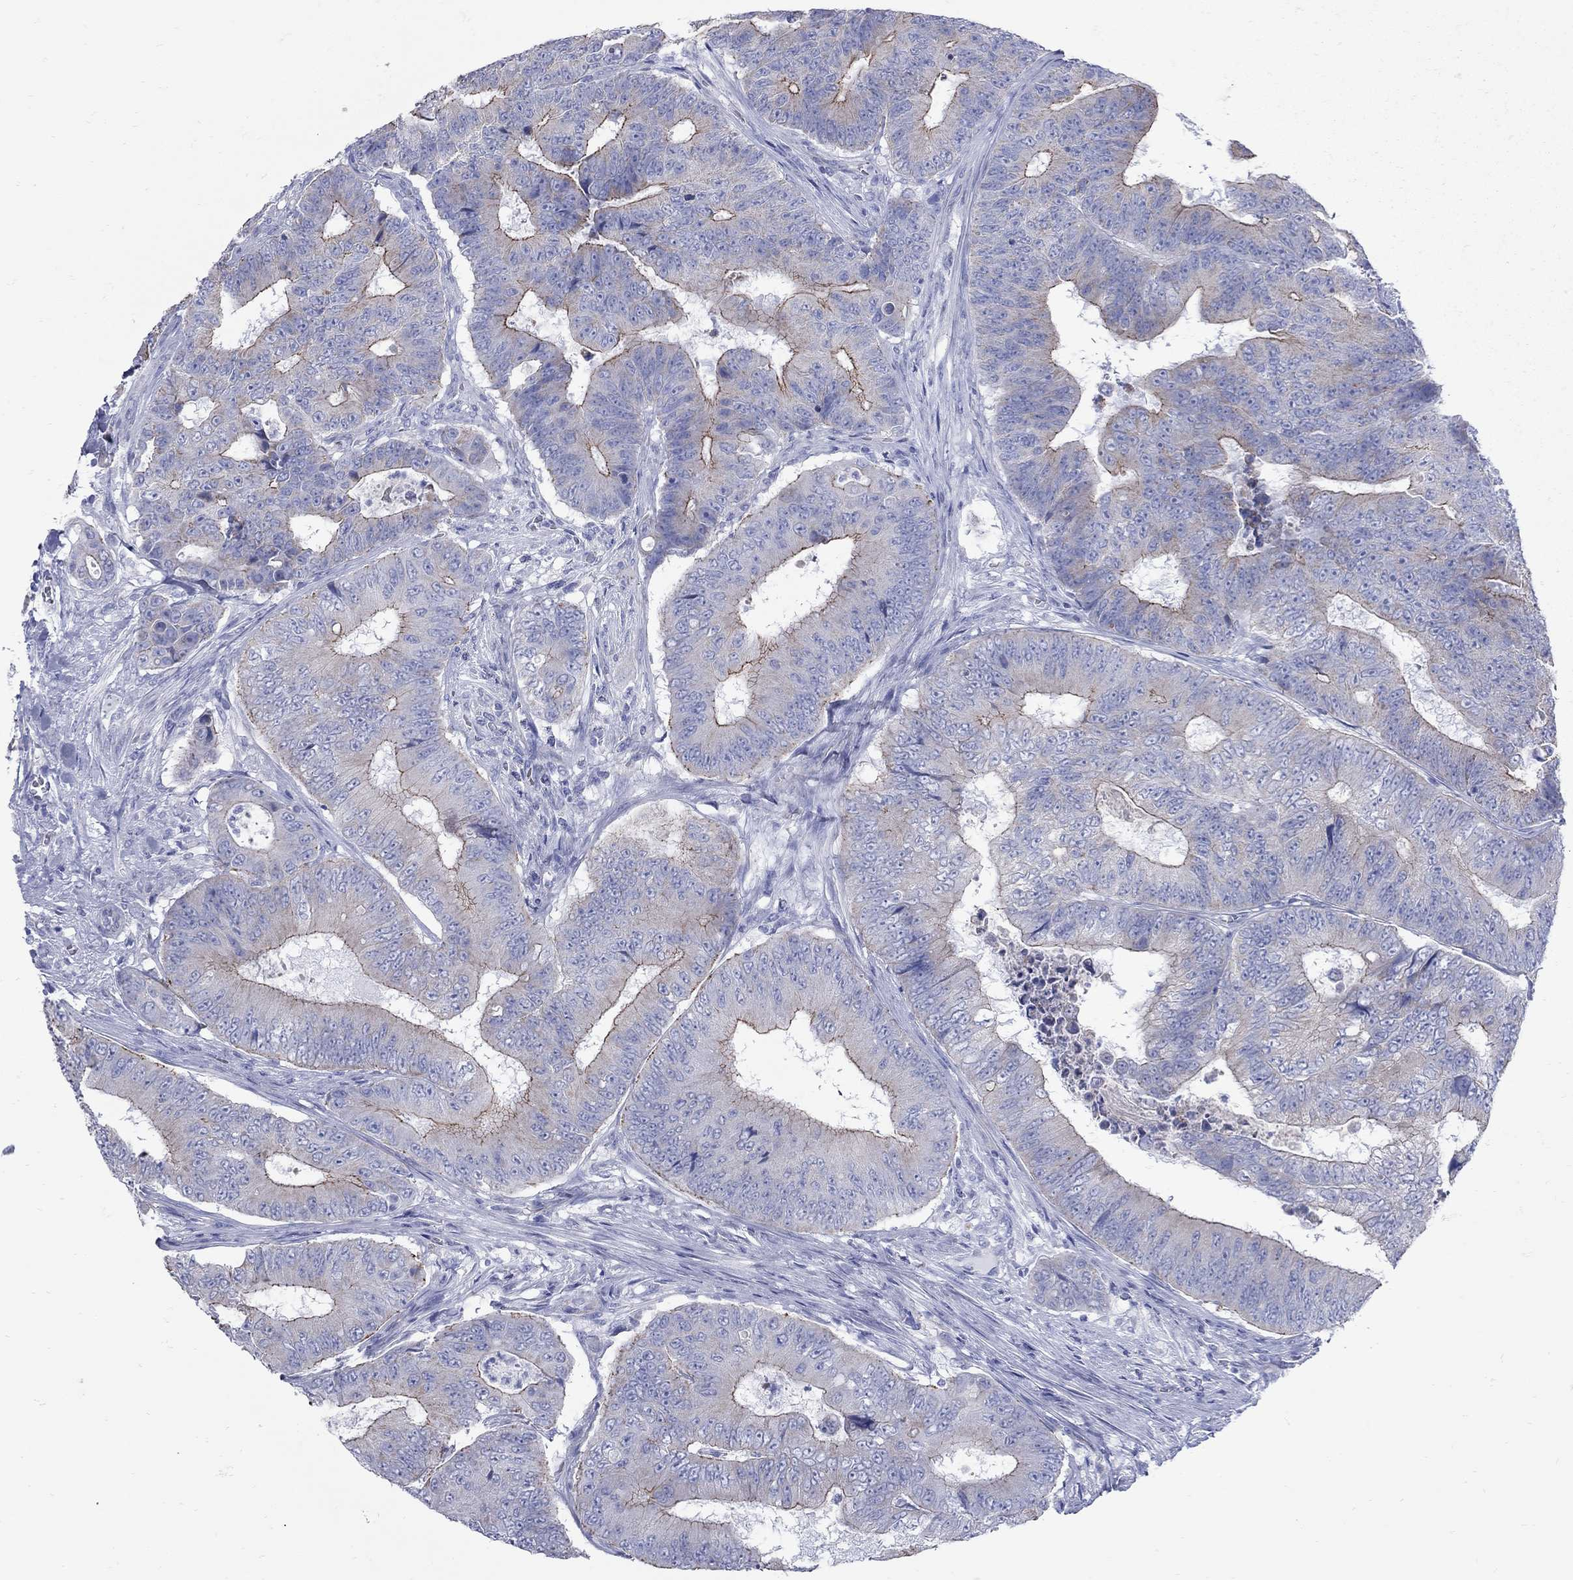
{"staining": {"intensity": "strong", "quantity": "25%-75%", "location": "cytoplasmic/membranous"}, "tissue": "colorectal cancer", "cell_type": "Tumor cells", "image_type": "cancer", "snomed": [{"axis": "morphology", "description": "Adenocarcinoma, NOS"}, {"axis": "topography", "description": "Colon"}], "caption": "The micrograph shows staining of adenocarcinoma (colorectal), revealing strong cytoplasmic/membranous protein expression (brown color) within tumor cells.", "gene": "PDZD3", "patient": {"sex": "female", "age": 48}}